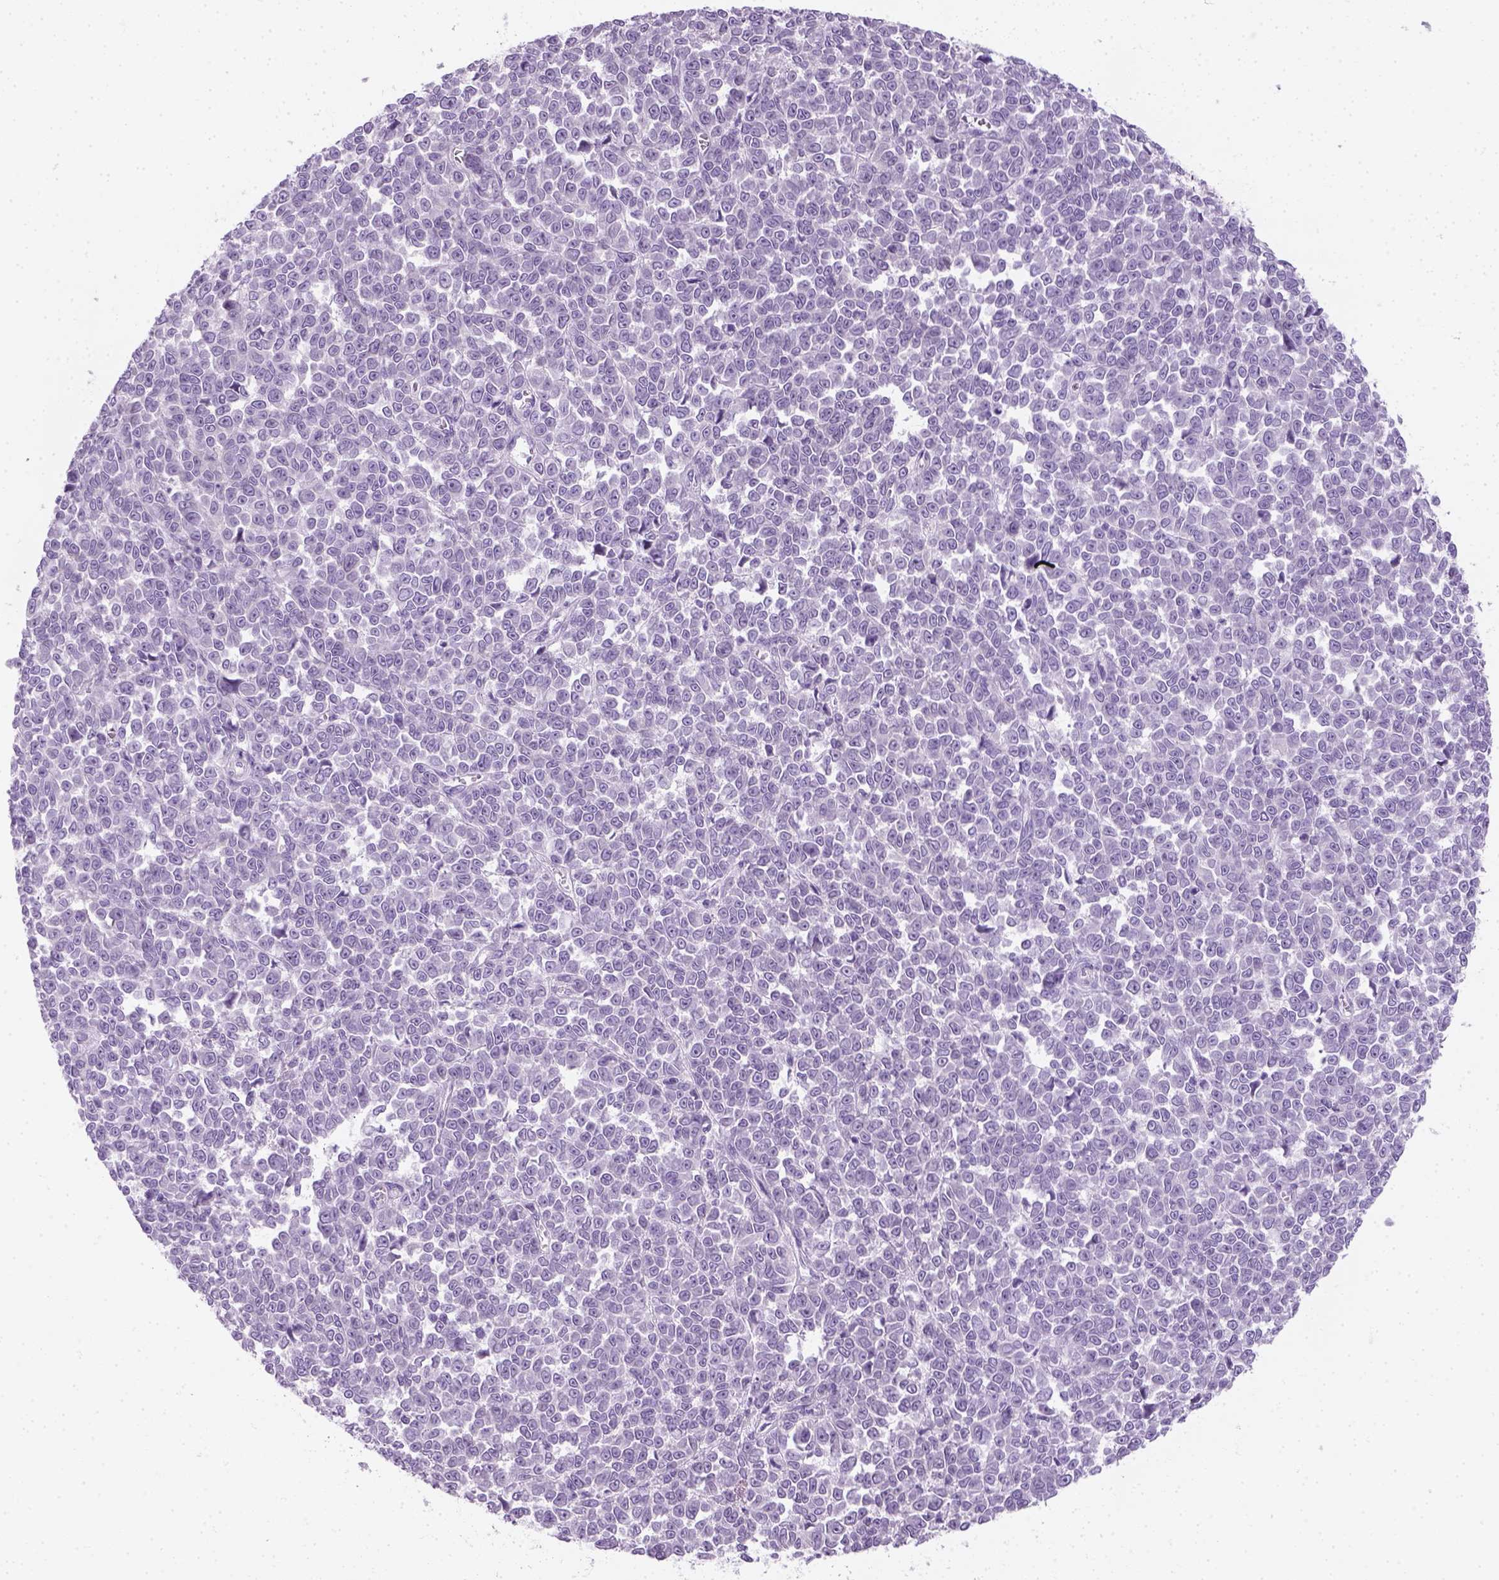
{"staining": {"intensity": "negative", "quantity": "none", "location": "none"}, "tissue": "melanoma", "cell_type": "Tumor cells", "image_type": "cancer", "snomed": [{"axis": "morphology", "description": "Malignant melanoma, NOS"}, {"axis": "topography", "description": "Skin"}], "caption": "An IHC histopathology image of malignant melanoma is shown. There is no staining in tumor cells of malignant melanoma. (Immunohistochemistry (ihc), brightfield microscopy, high magnification).", "gene": "SLC12A5", "patient": {"sex": "female", "age": 95}}